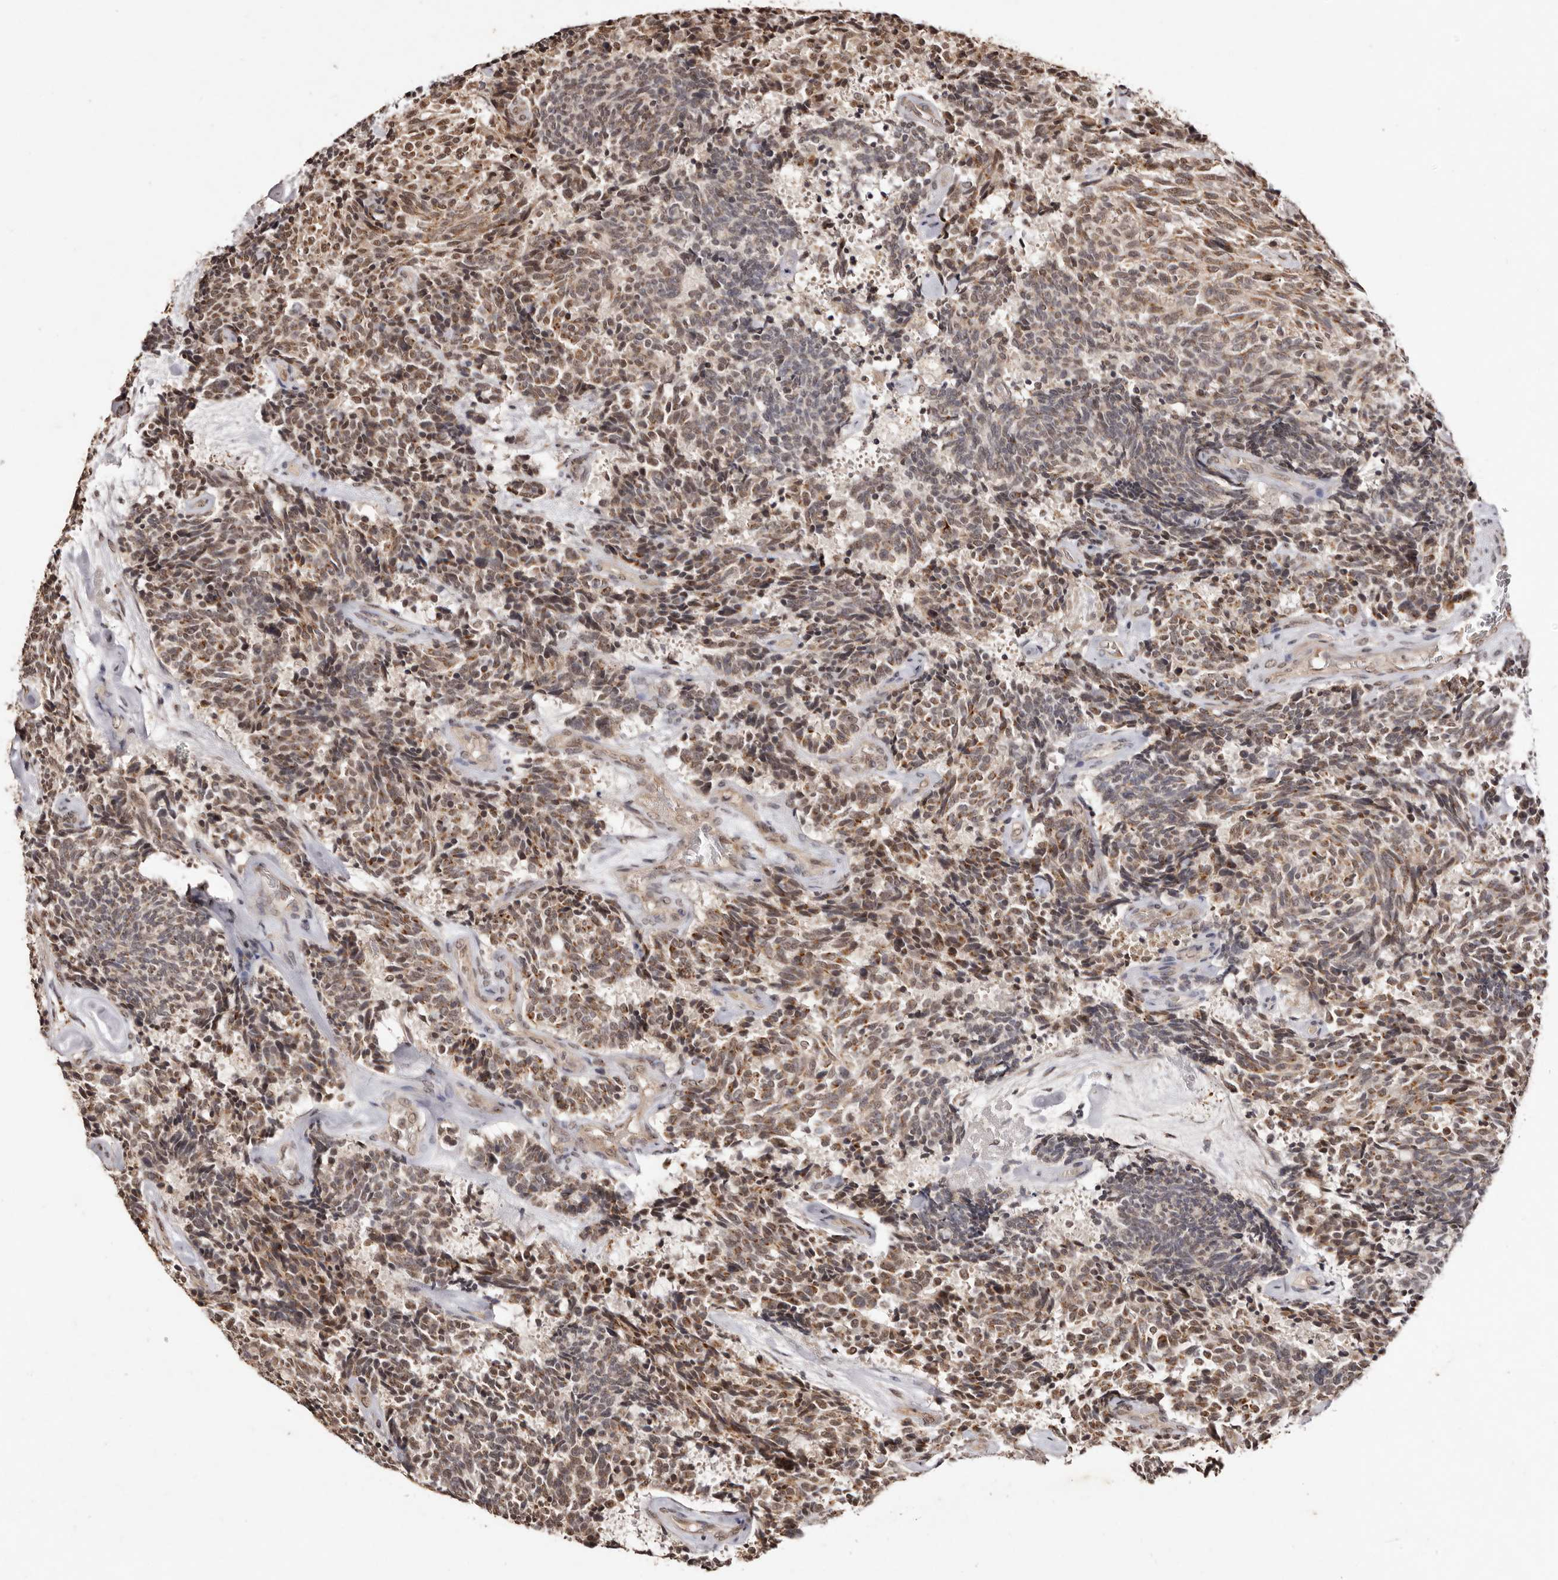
{"staining": {"intensity": "moderate", "quantity": ">75%", "location": "cytoplasmic/membranous,nuclear"}, "tissue": "carcinoid", "cell_type": "Tumor cells", "image_type": "cancer", "snomed": [{"axis": "morphology", "description": "Carcinoid, malignant, NOS"}, {"axis": "topography", "description": "Pancreas"}], "caption": "High-magnification brightfield microscopy of carcinoid stained with DAB (brown) and counterstained with hematoxylin (blue). tumor cells exhibit moderate cytoplasmic/membranous and nuclear positivity is seen in about>75% of cells.", "gene": "NOTCH1", "patient": {"sex": "female", "age": 54}}